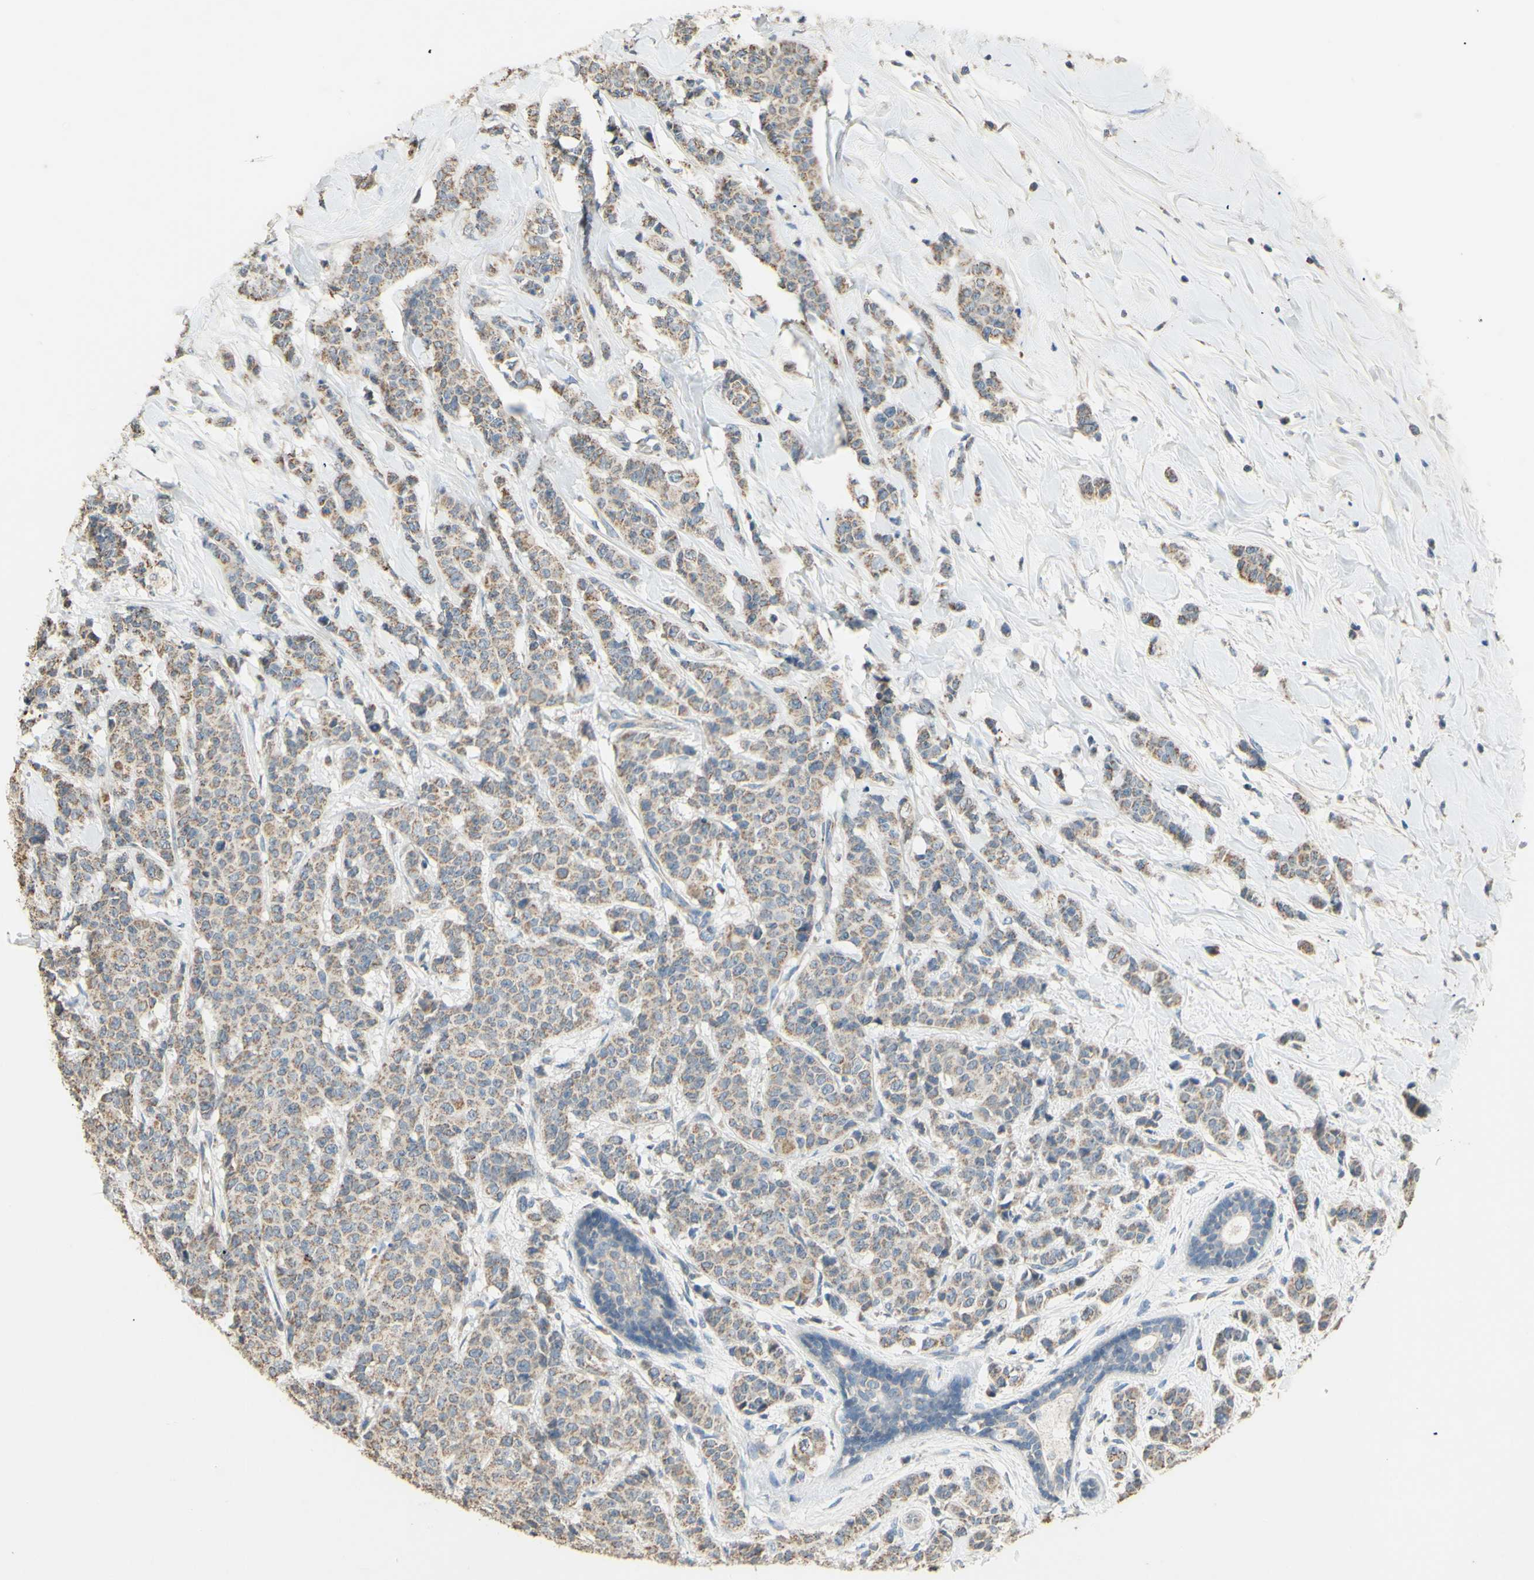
{"staining": {"intensity": "moderate", "quantity": ">75%", "location": "cytoplasmic/membranous"}, "tissue": "breast cancer", "cell_type": "Tumor cells", "image_type": "cancer", "snomed": [{"axis": "morphology", "description": "Normal tissue, NOS"}, {"axis": "morphology", "description": "Duct carcinoma"}, {"axis": "topography", "description": "Breast"}], "caption": "Moderate cytoplasmic/membranous positivity for a protein is present in approximately >75% of tumor cells of breast cancer (intraductal carcinoma) using immunohistochemistry.", "gene": "PTGIS", "patient": {"sex": "female", "age": 40}}